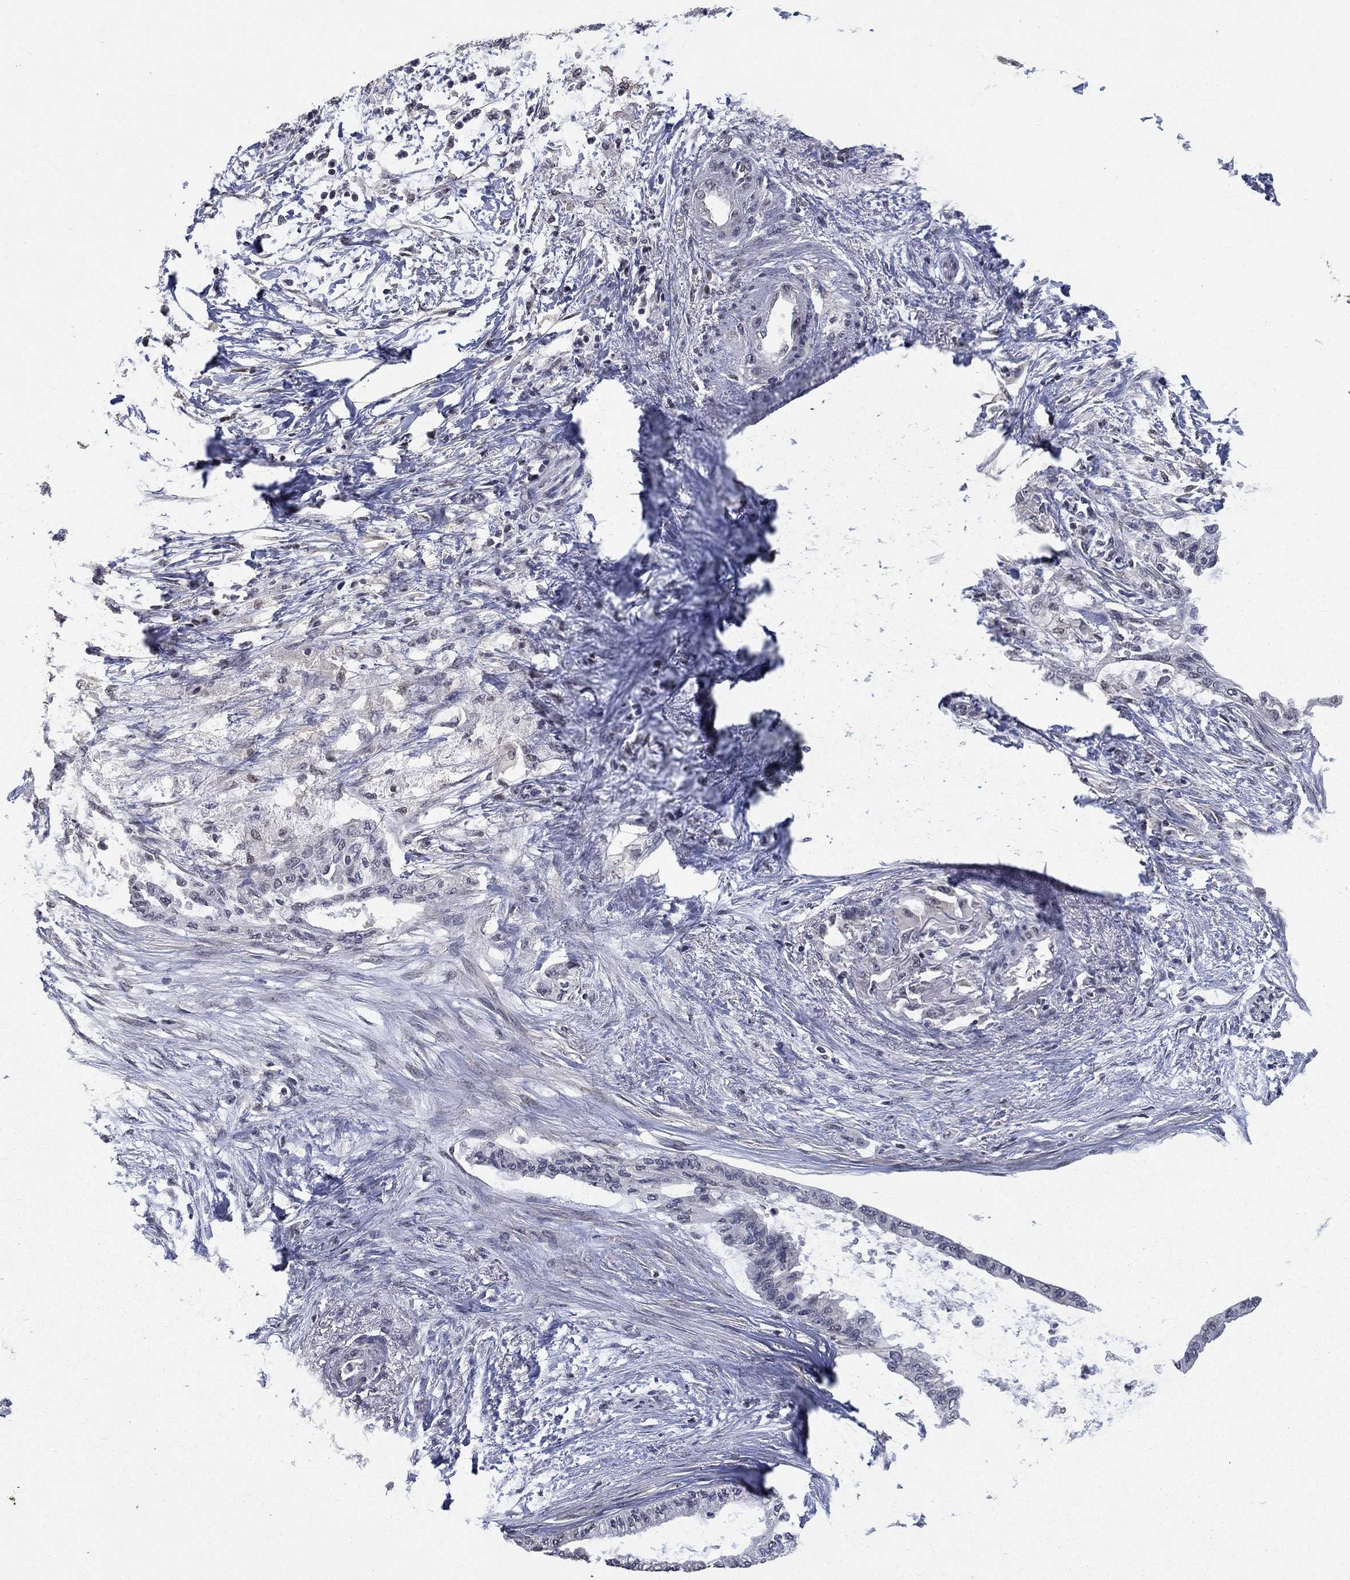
{"staining": {"intensity": "negative", "quantity": "none", "location": "none"}, "tissue": "pancreatic cancer", "cell_type": "Tumor cells", "image_type": "cancer", "snomed": [{"axis": "morphology", "description": "Normal tissue, NOS"}, {"axis": "morphology", "description": "Adenocarcinoma, NOS"}, {"axis": "topography", "description": "Pancreas"}, {"axis": "topography", "description": "Duodenum"}], "caption": "This photomicrograph is of pancreatic cancer stained with immunohistochemistry to label a protein in brown with the nuclei are counter-stained blue. There is no positivity in tumor cells. (IHC, brightfield microscopy, high magnification).", "gene": "SPATA33", "patient": {"sex": "female", "age": 60}}